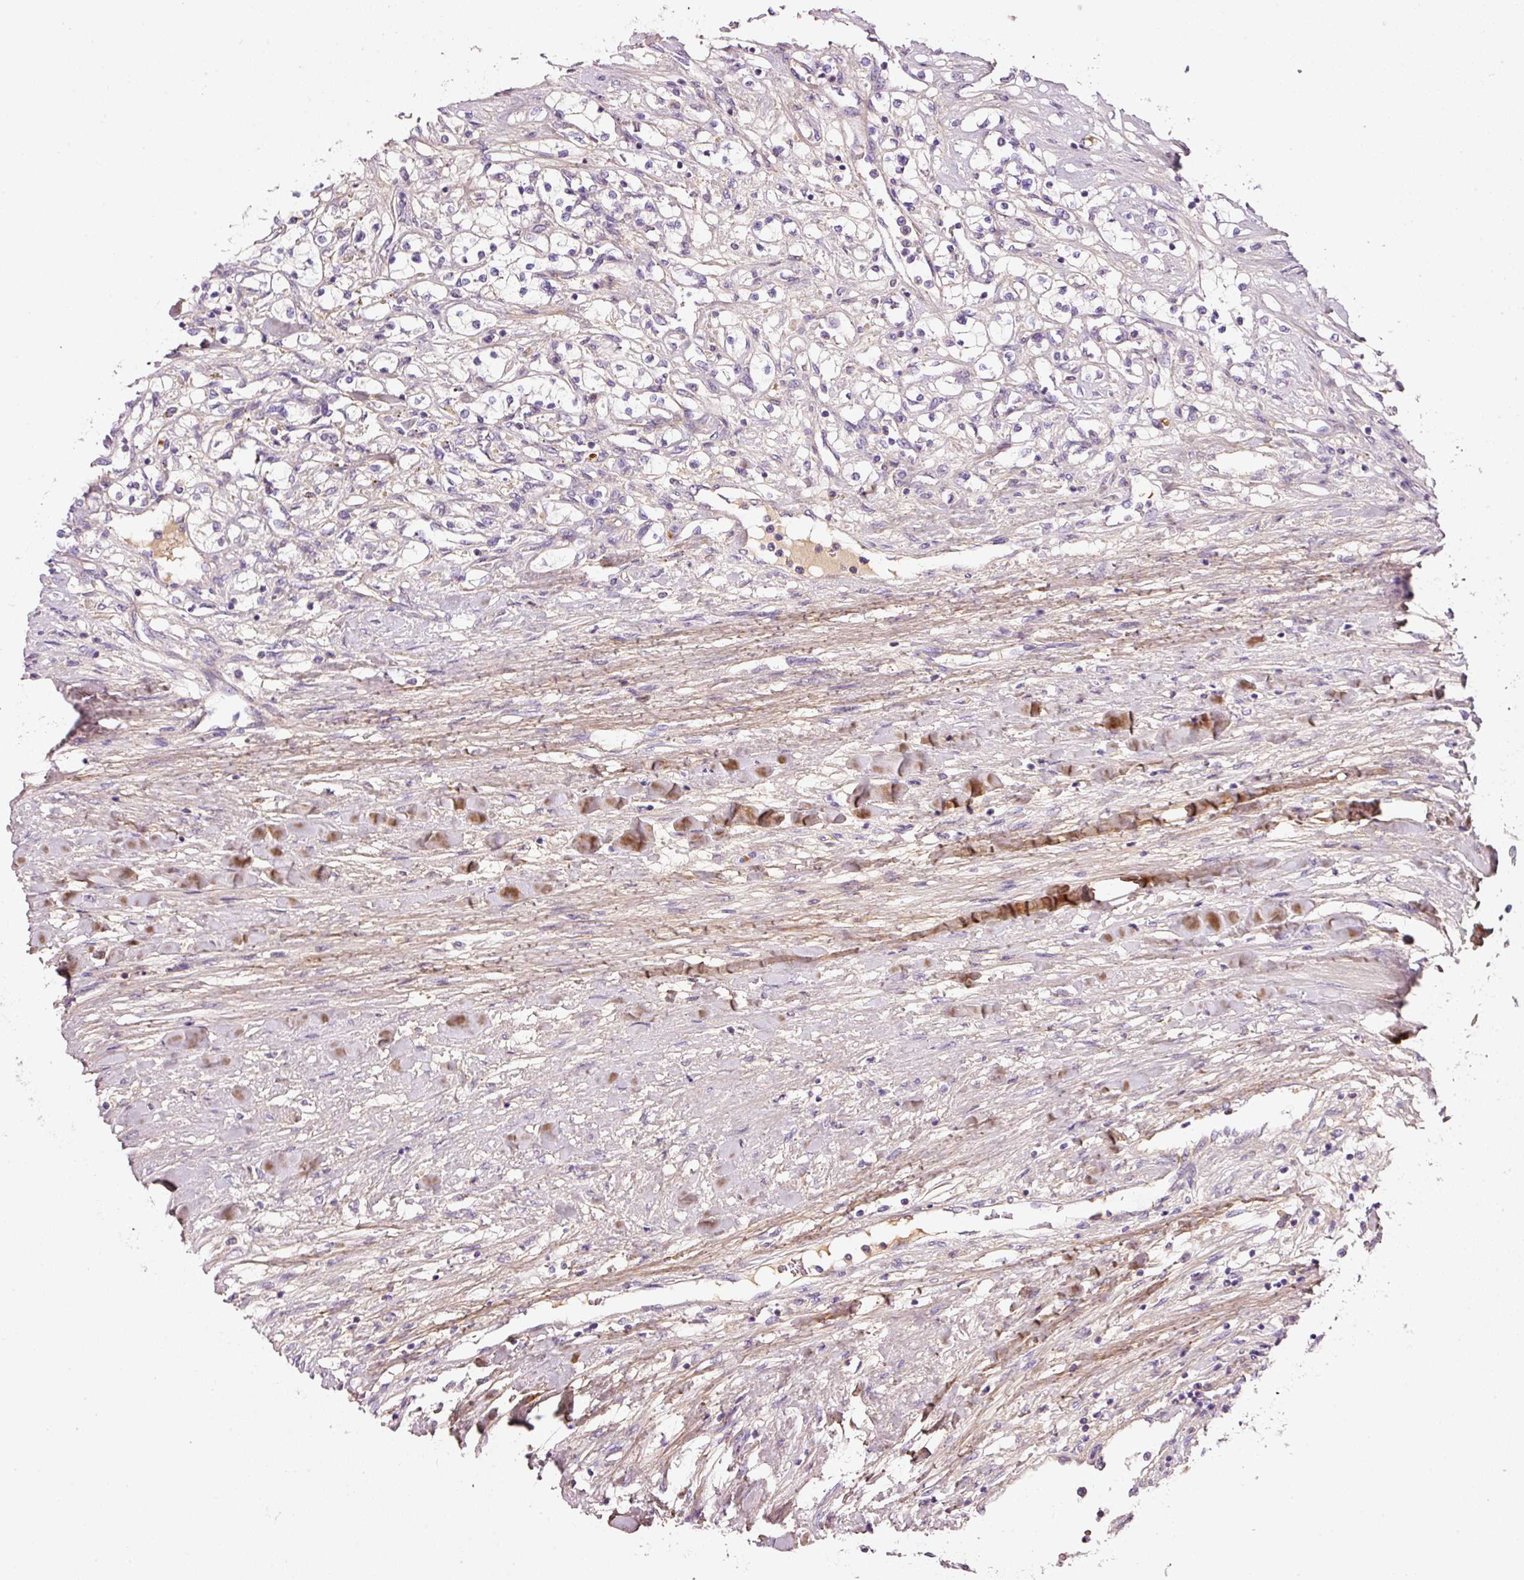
{"staining": {"intensity": "negative", "quantity": "none", "location": "none"}, "tissue": "renal cancer", "cell_type": "Tumor cells", "image_type": "cancer", "snomed": [{"axis": "morphology", "description": "Adenocarcinoma, NOS"}, {"axis": "topography", "description": "Kidney"}], "caption": "An image of renal adenocarcinoma stained for a protein shows no brown staining in tumor cells.", "gene": "SOS2", "patient": {"sex": "male", "age": 68}}